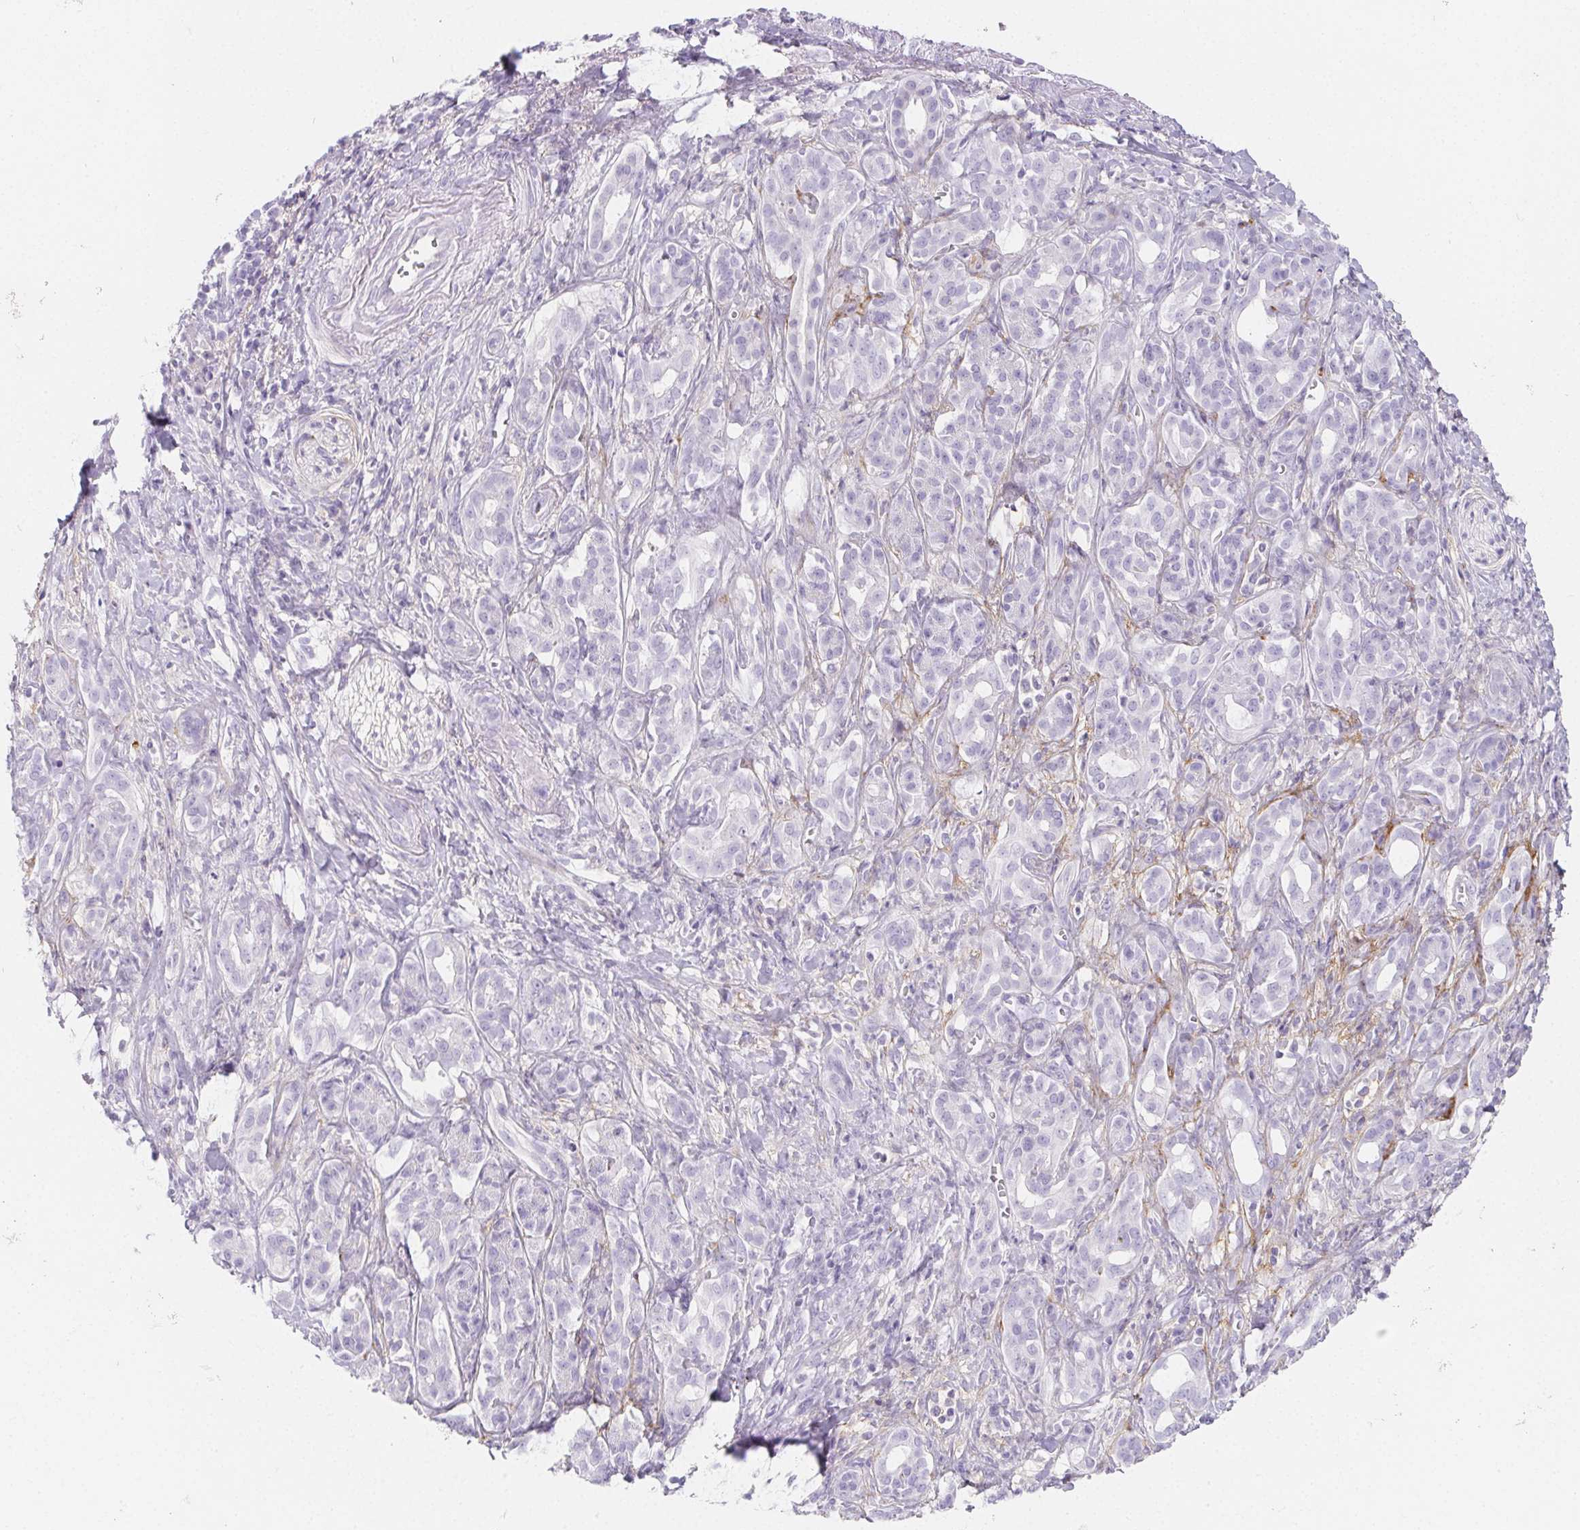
{"staining": {"intensity": "negative", "quantity": "none", "location": "none"}, "tissue": "pancreatic cancer", "cell_type": "Tumor cells", "image_type": "cancer", "snomed": [{"axis": "morphology", "description": "Adenocarcinoma, NOS"}, {"axis": "topography", "description": "Pancreas"}], "caption": "Adenocarcinoma (pancreatic) was stained to show a protein in brown. There is no significant staining in tumor cells. Brightfield microscopy of immunohistochemistry stained with DAB (brown) and hematoxylin (blue), captured at high magnification.", "gene": "ITIH2", "patient": {"sex": "male", "age": 61}}